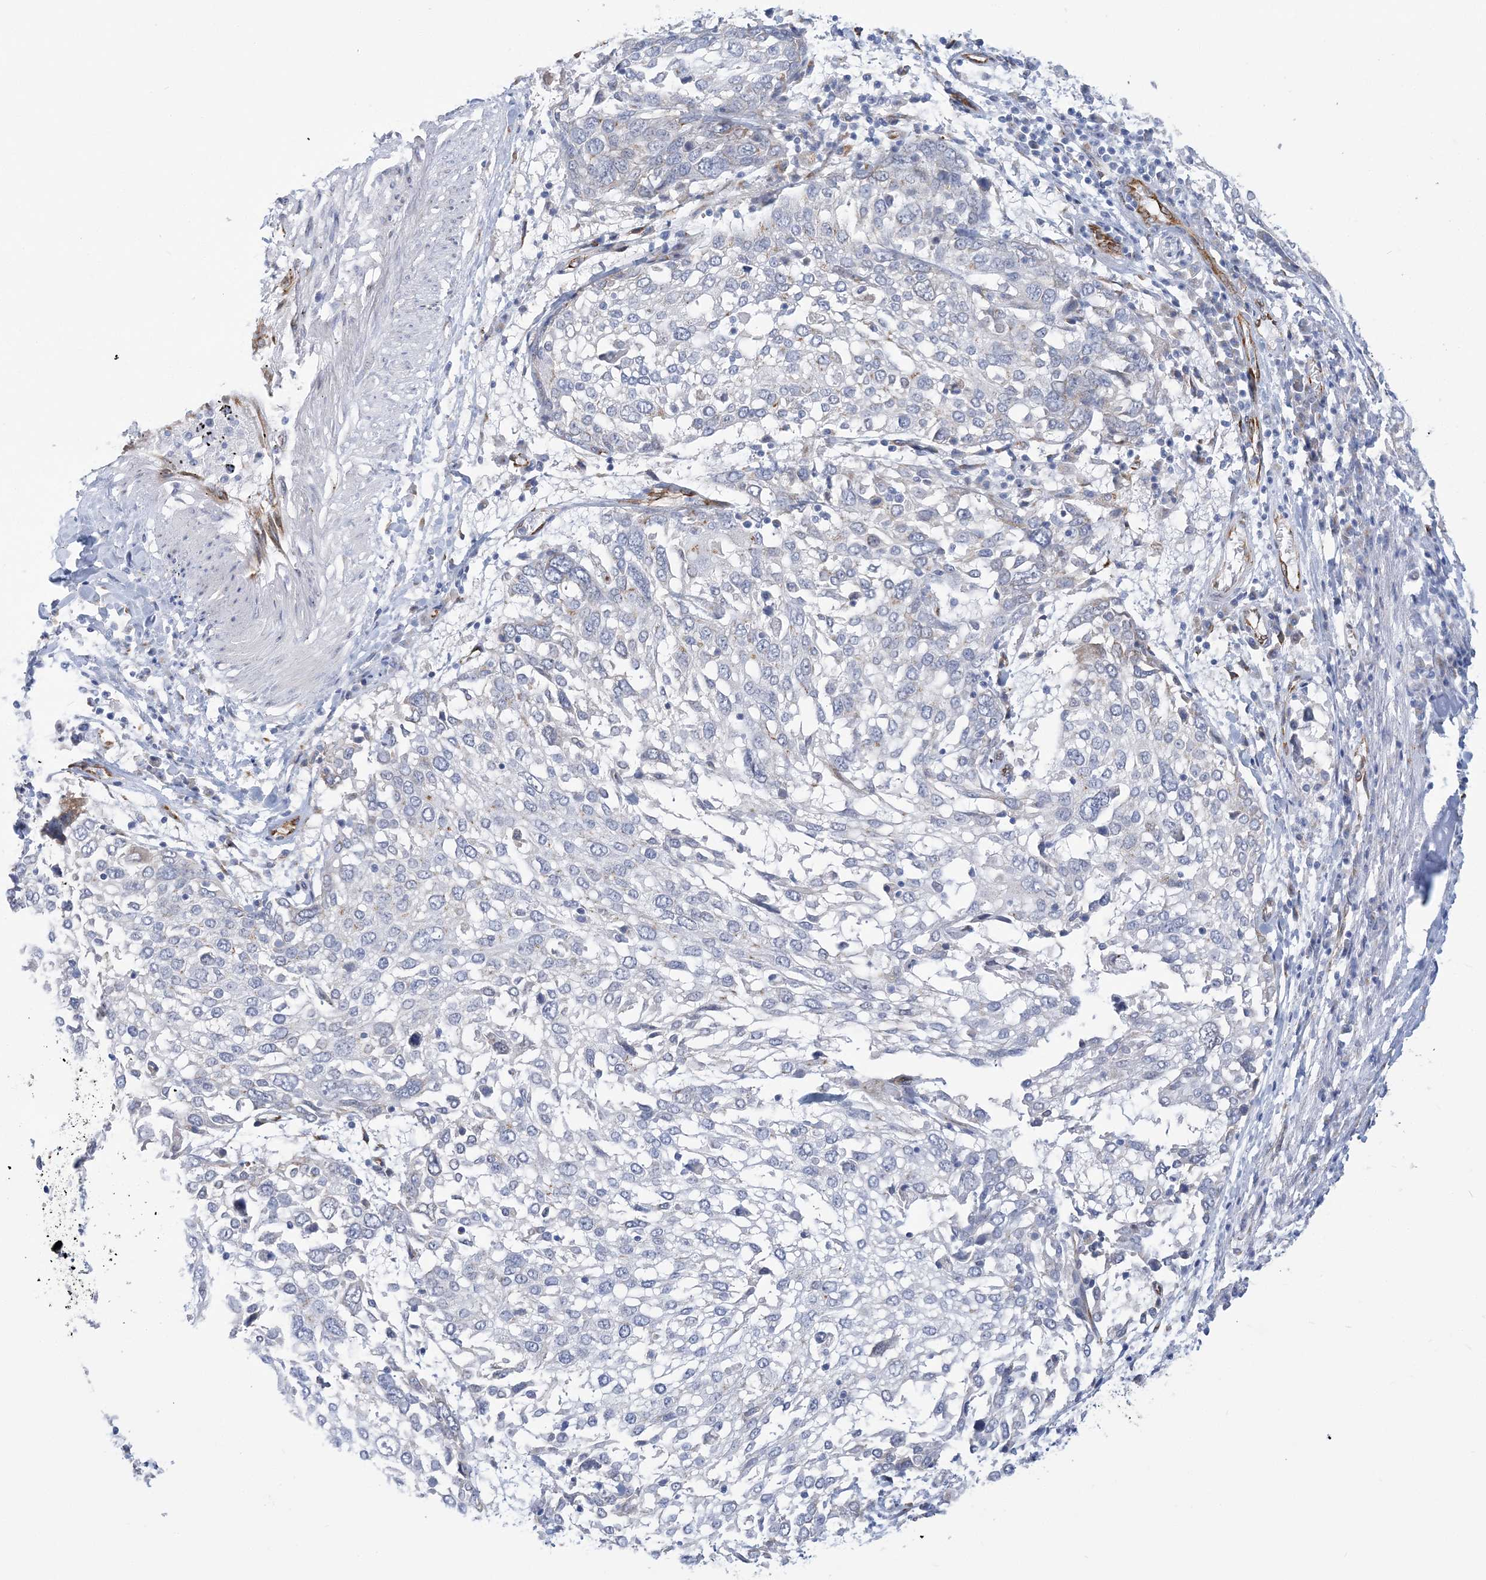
{"staining": {"intensity": "weak", "quantity": "<25%", "location": "cytoplasmic/membranous"}, "tissue": "lung cancer", "cell_type": "Tumor cells", "image_type": "cancer", "snomed": [{"axis": "morphology", "description": "Squamous cell carcinoma, NOS"}, {"axis": "topography", "description": "Lung"}], "caption": "Tumor cells are negative for brown protein staining in lung cancer (squamous cell carcinoma). The staining is performed using DAB brown chromogen with nuclei counter-stained in using hematoxylin.", "gene": "PLEKHG4B", "patient": {"sex": "male", "age": 65}}